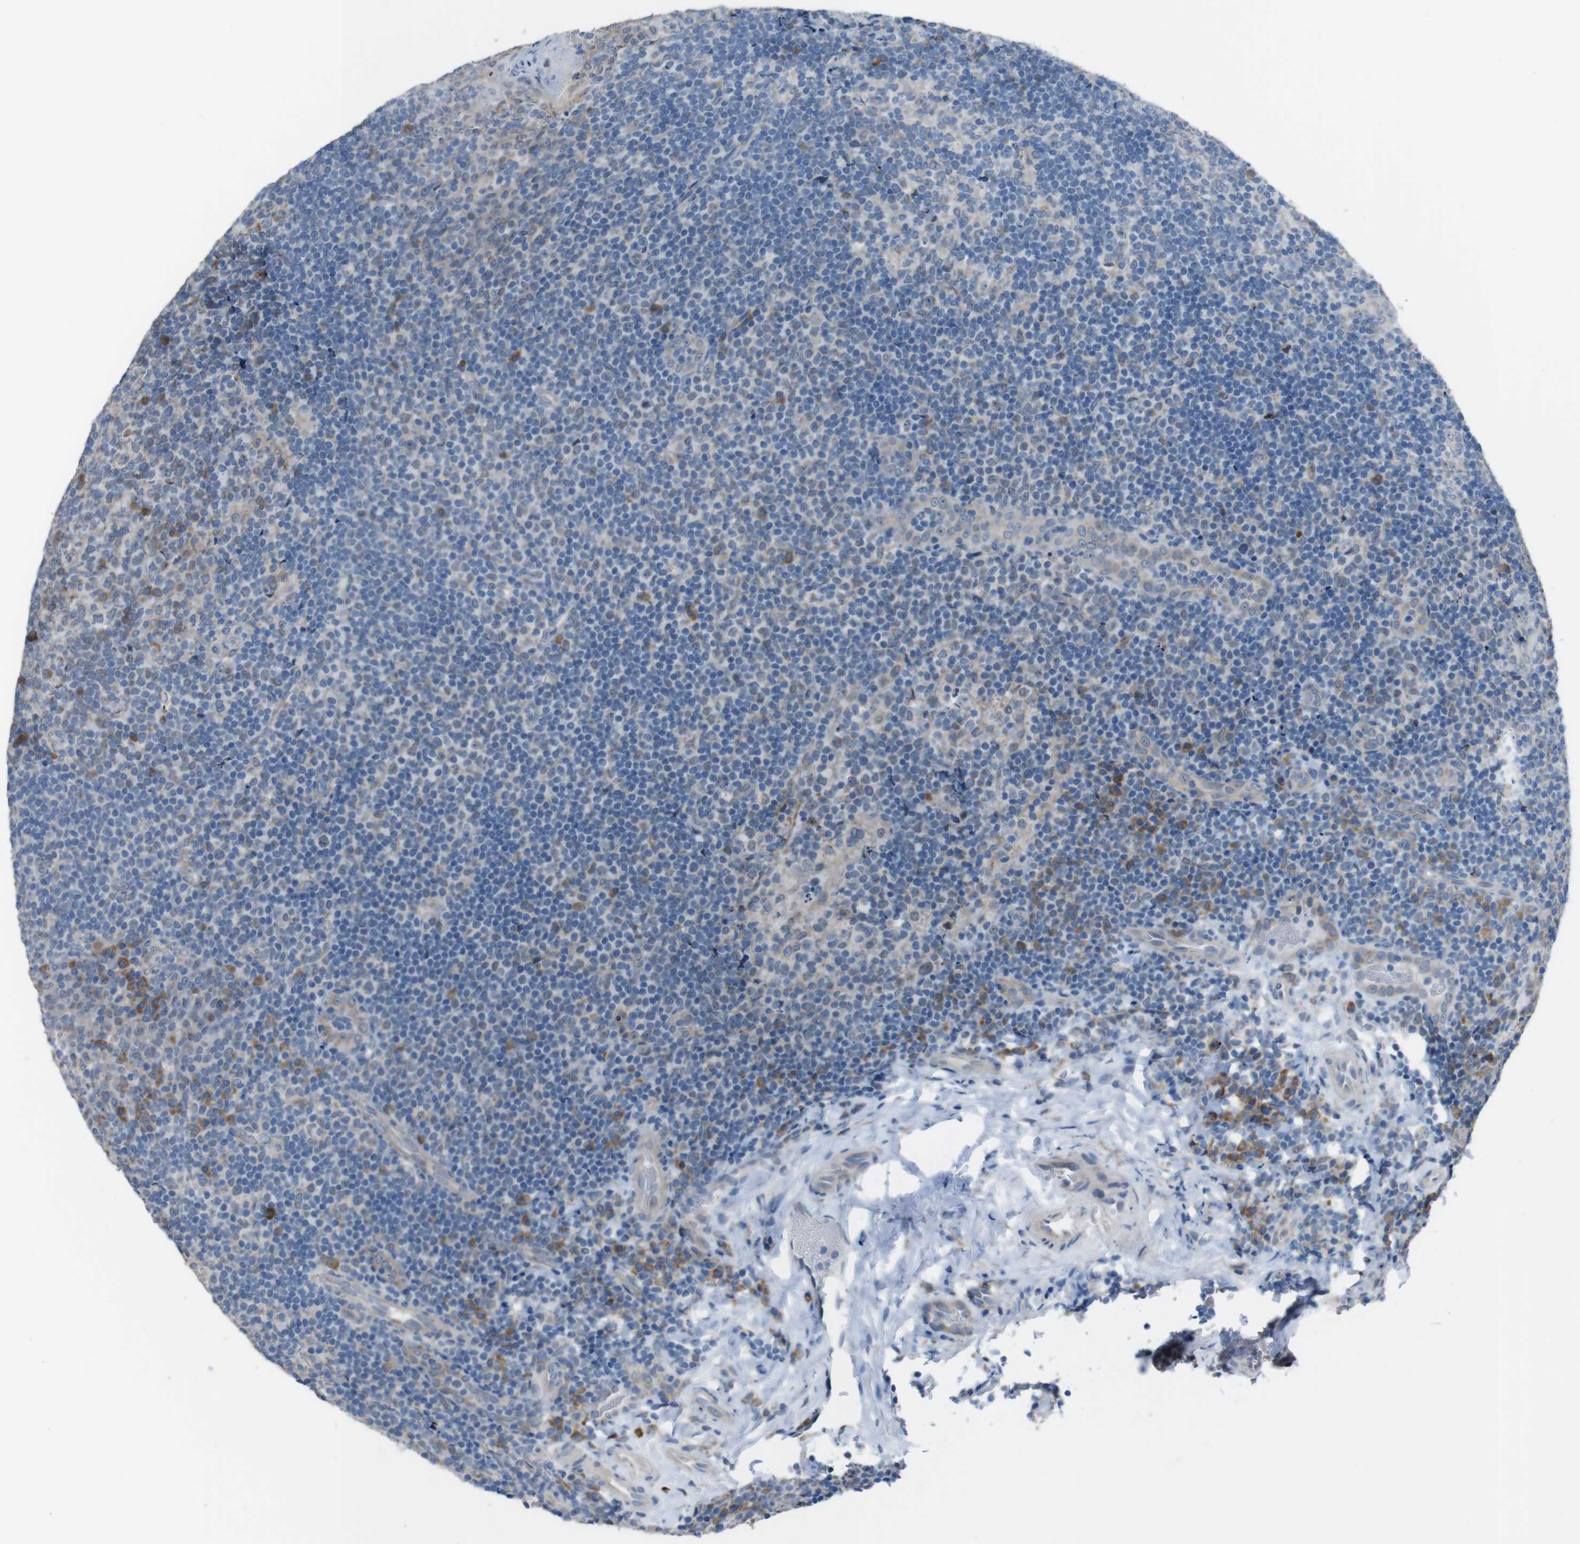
{"staining": {"intensity": "negative", "quantity": "none", "location": "none"}, "tissue": "tonsil", "cell_type": "Germinal center cells", "image_type": "normal", "snomed": [{"axis": "morphology", "description": "Normal tissue, NOS"}, {"axis": "topography", "description": "Tonsil"}], "caption": "IHC photomicrograph of unremarkable tonsil: human tonsil stained with DAB (3,3'-diaminobenzidine) shows no significant protein staining in germinal center cells. Nuclei are stained in blue.", "gene": "CDH22", "patient": {"sex": "male", "age": 17}}